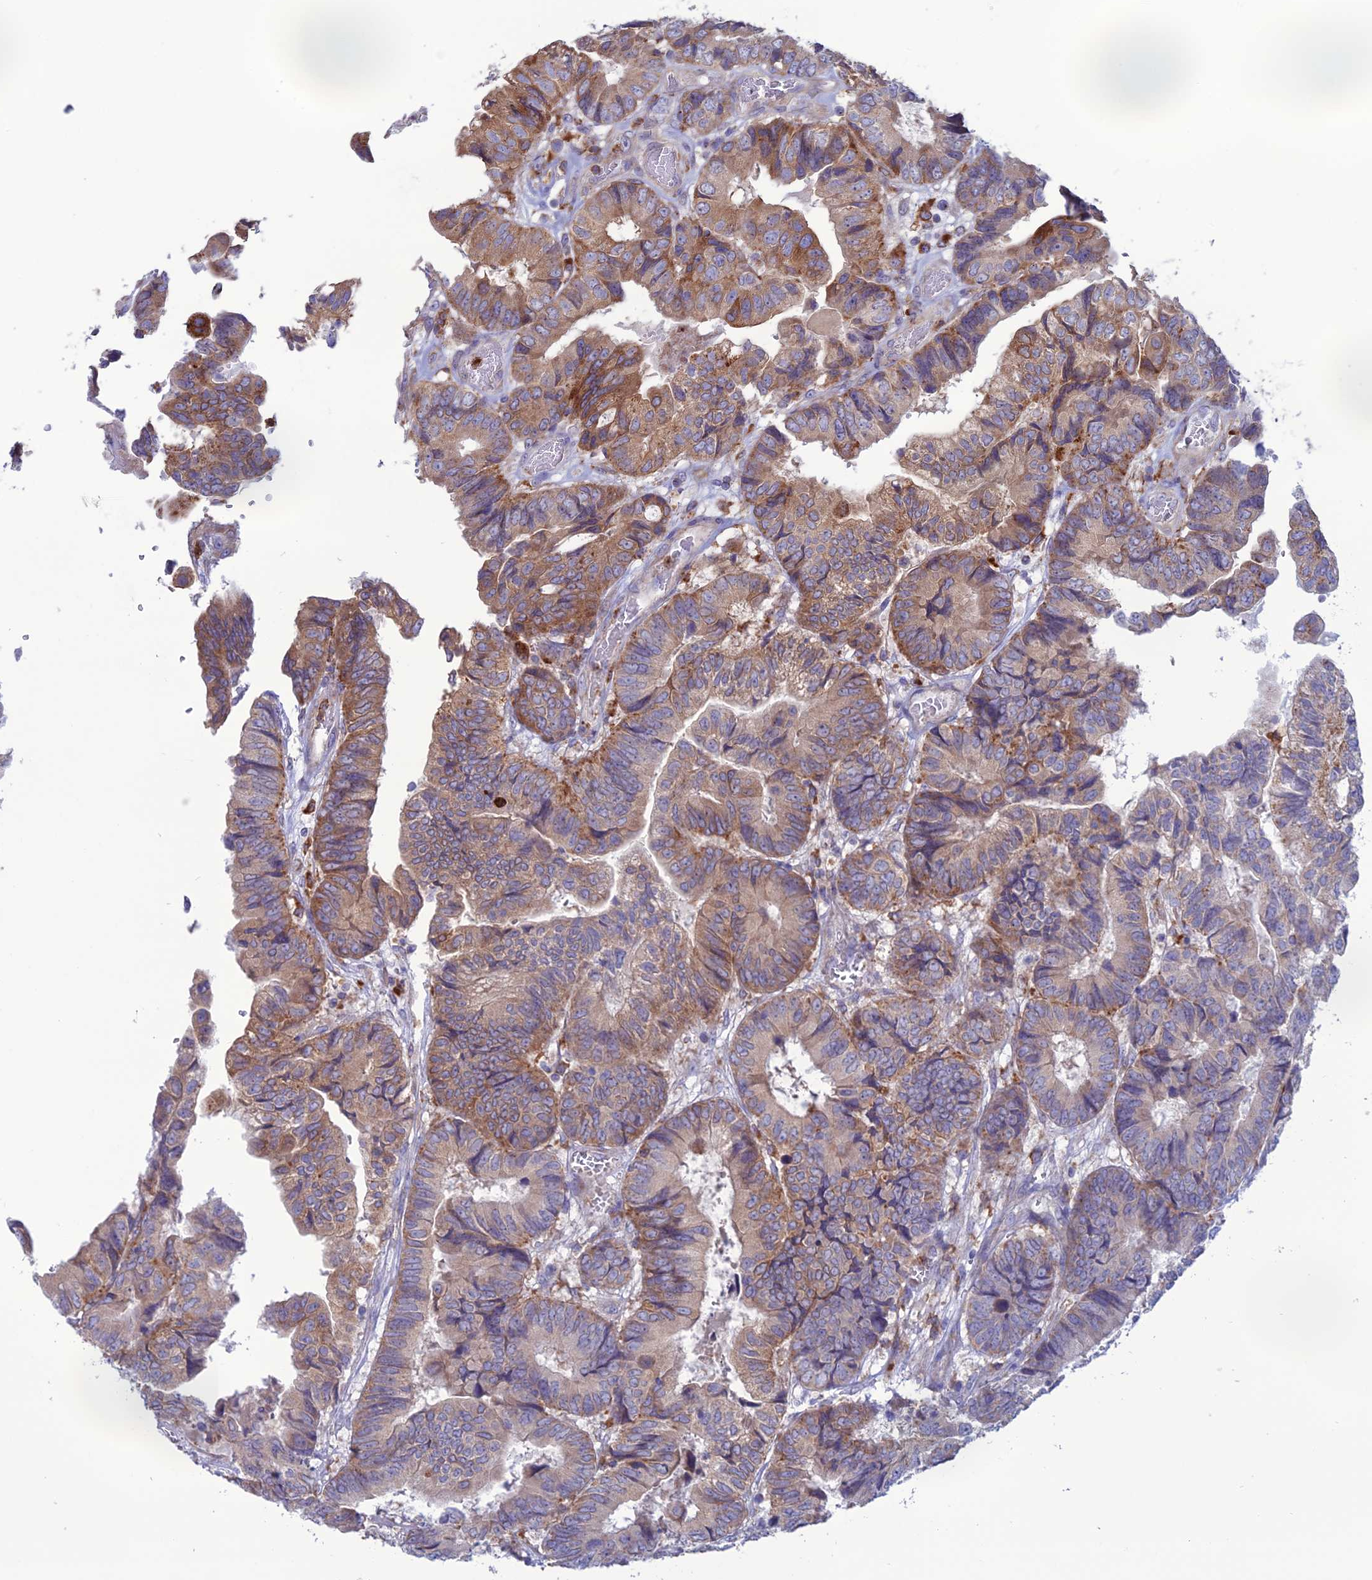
{"staining": {"intensity": "moderate", "quantity": "25%-75%", "location": "cytoplasmic/membranous"}, "tissue": "colorectal cancer", "cell_type": "Tumor cells", "image_type": "cancer", "snomed": [{"axis": "morphology", "description": "Adenocarcinoma, NOS"}, {"axis": "topography", "description": "Colon"}], "caption": "Protein expression analysis of colorectal cancer (adenocarcinoma) displays moderate cytoplasmic/membranous staining in about 25%-75% of tumor cells.", "gene": "CLCN7", "patient": {"sex": "male", "age": 85}}